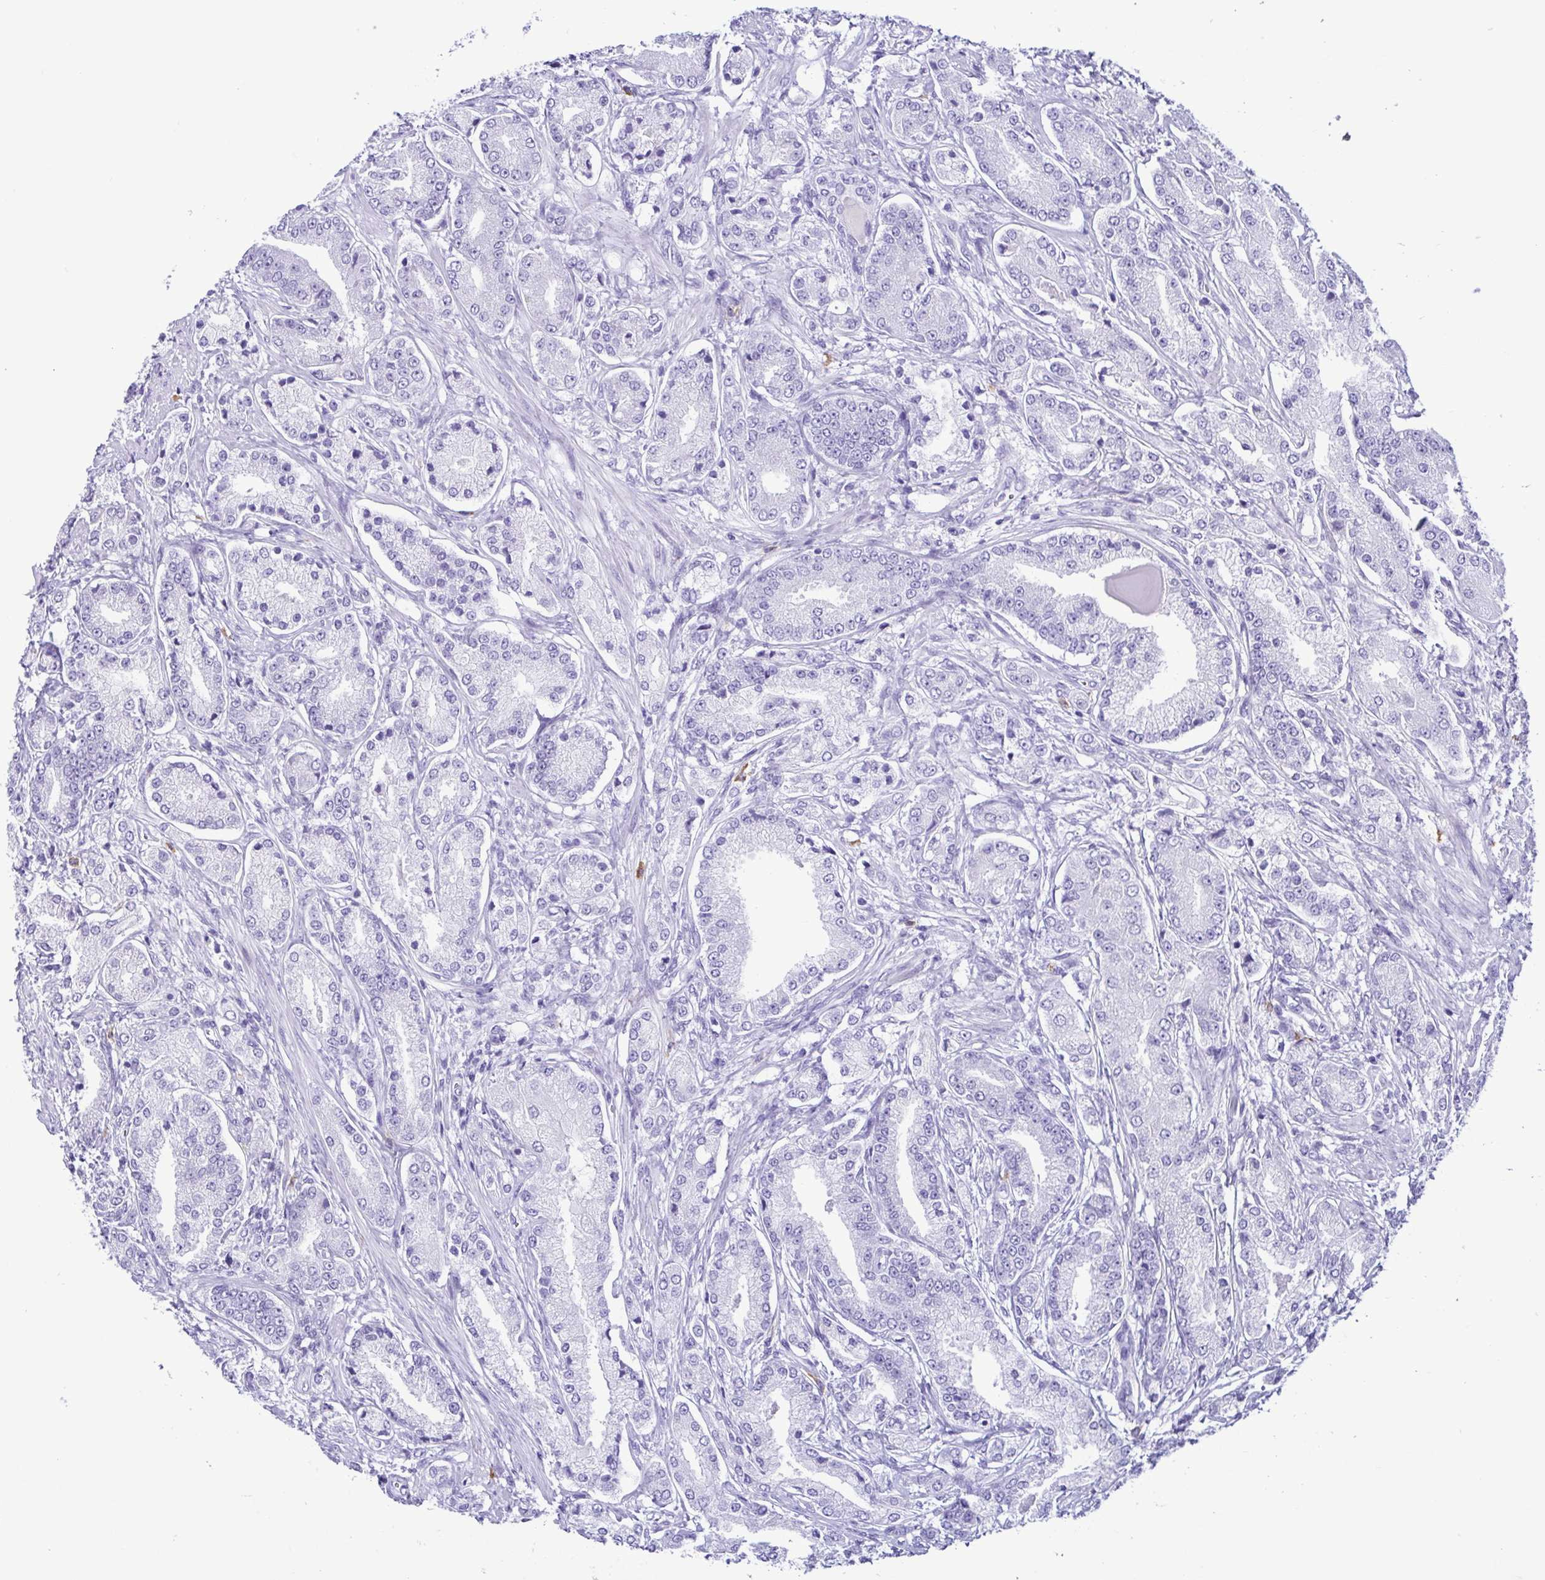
{"staining": {"intensity": "negative", "quantity": "none", "location": "none"}, "tissue": "prostate cancer", "cell_type": "Tumor cells", "image_type": "cancer", "snomed": [{"axis": "morphology", "description": "Adenocarcinoma, High grade"}, {"axis": "topography", "description": "Prostate and seminal vesicle, NOS"}], "caption": "High power microscopy photomicrograph of an immunohistochemistry (IHC) image of prostate cancer, revealing no significant expression in tumor cells.", "gene": "SPATA16", "patient": {"sex": "male", "age": 61}}